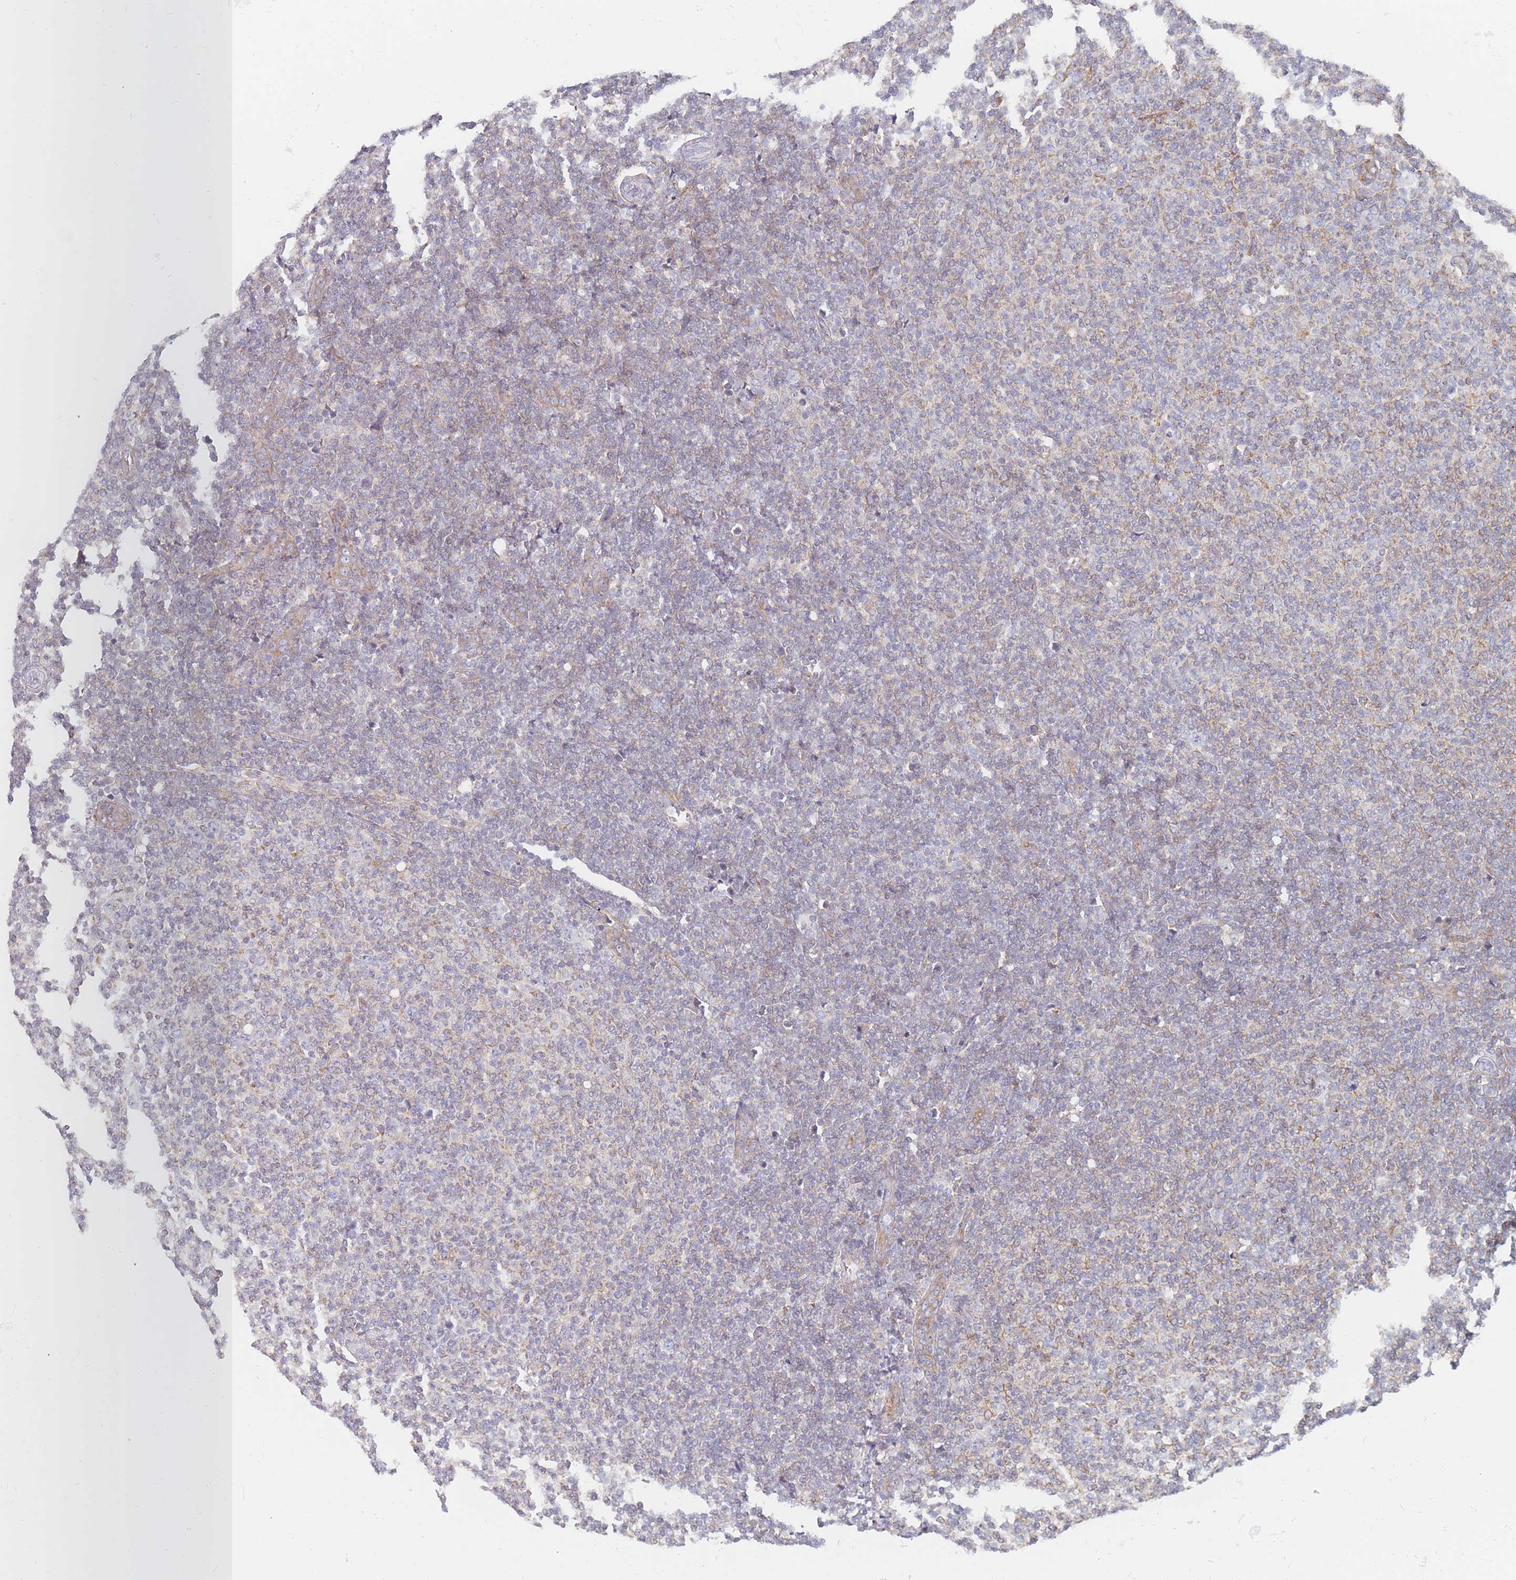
{"staining": {"intensity": "negative", "quantity": "none", "location": "none"}, "tissue": "lymphoma", "cell_type": "Tumor cells", "image_type": "cancer", "snomed": [{"axis": "morphology", "description": "Malignant lymphoma, non-Hodgkin's type, Low grade"}, {"axis": "topography", "description": "Lymph node"}], "caption": "A photomicrograph of human lymphoma is negative for staining in tumor cells.", "gene": "MAP1S", "patient": {"sex": "male", "age": 66}}